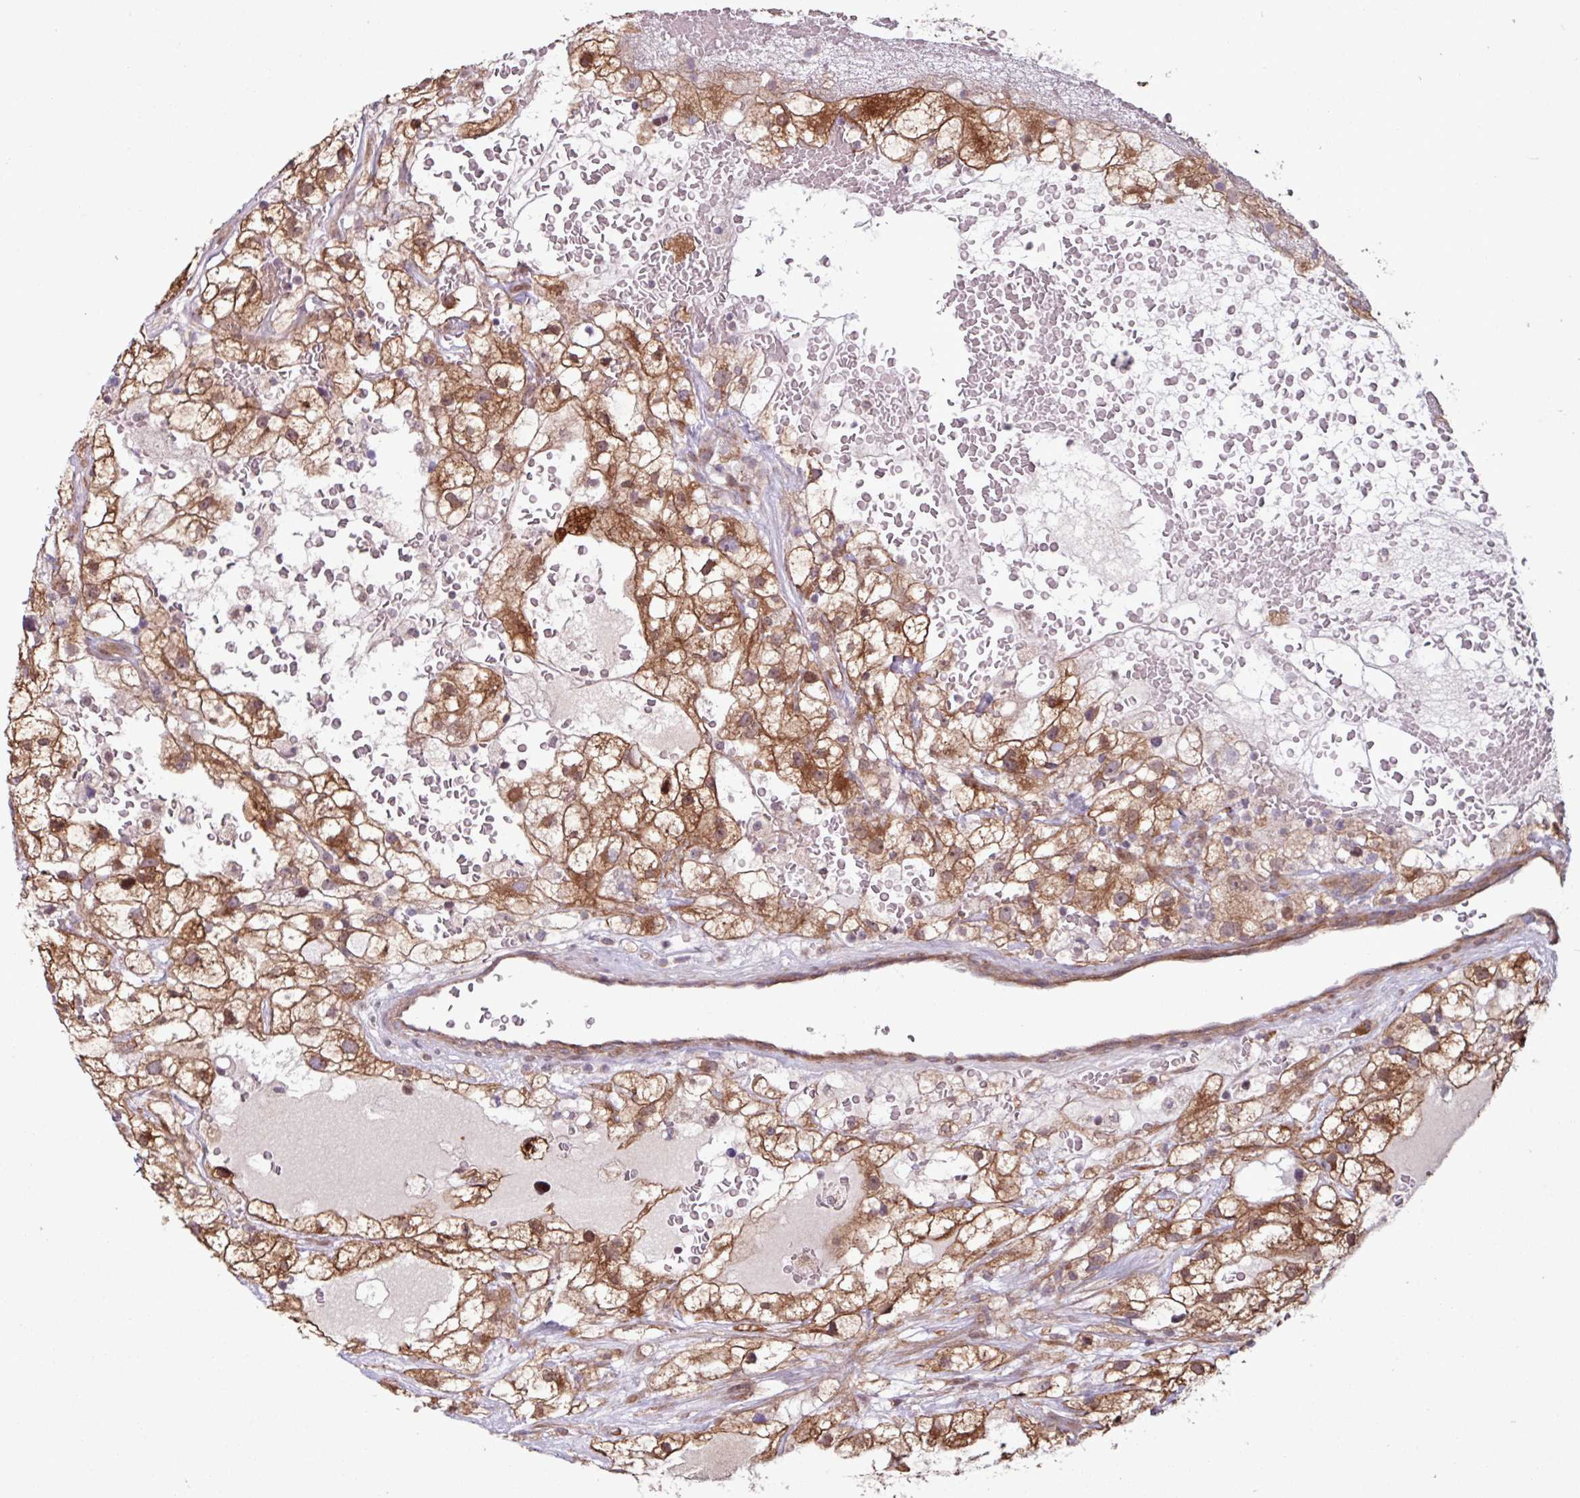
{"staining": {"intensity": "strong", "quantity": ">75%", "location": "cytoplasmic/membranous"}, "tissue": "renal cancer", "cell_type": "Tumor cells", "image_type": "cancer", "snomed": [{"axis": "morphology", "description": "Adenocarcinoma, NOS"}, {"axis": "topography", "description": "Kidney"}], "caption": "High-power microscopy captured an IHC photomicrograph of renal cancer (adenocarcinoma), revealing strong cytoplasmic/membranous staining in about >75% of tumor cells.", "gene": "PDPR", "patient": {"sex": "male", "age": 59}}